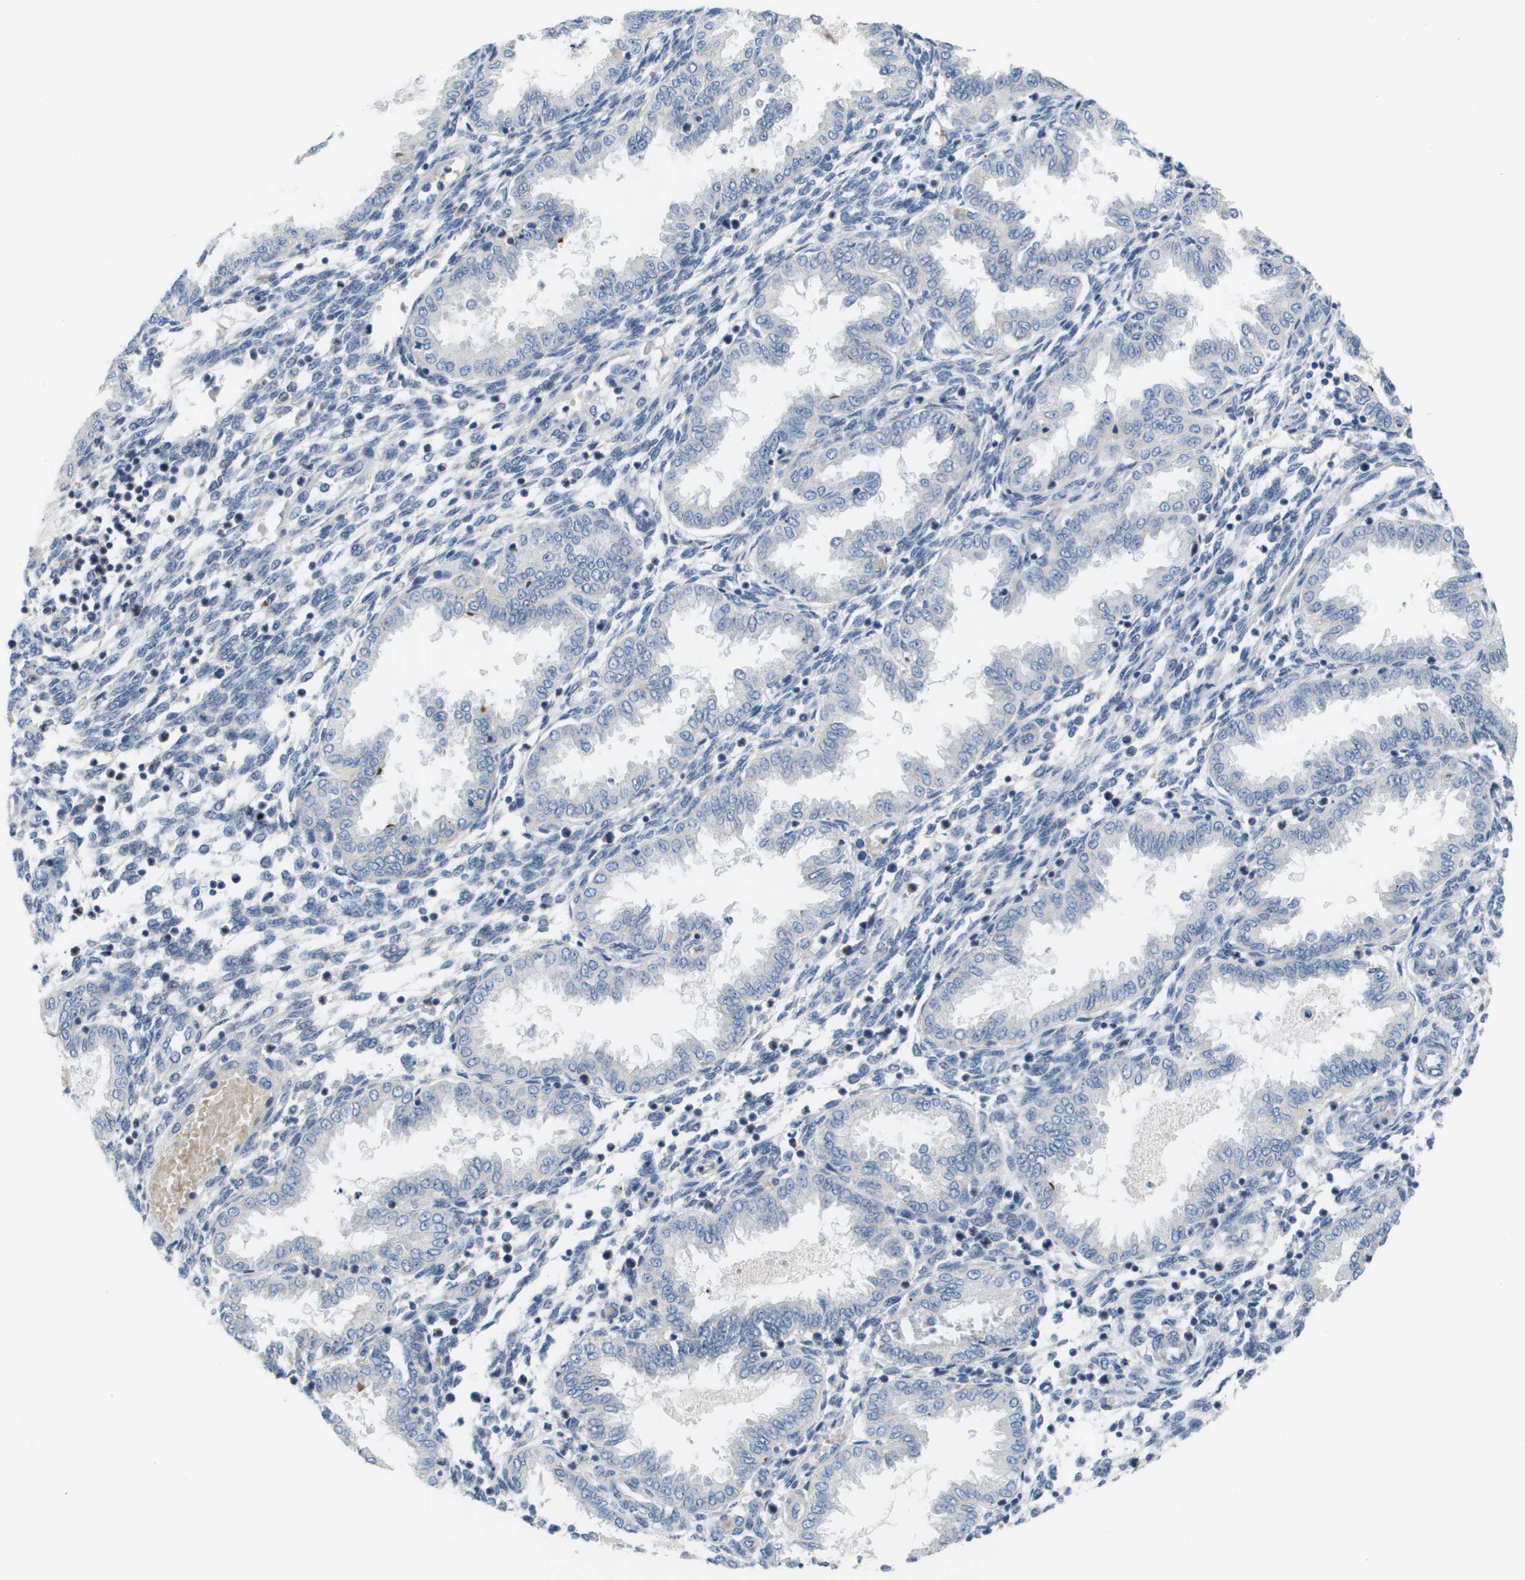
{"staining": {"intensity": "negative", "quantity": "none", "location": "none"}, "tissue": "endometrium", "cell_type": "Cells in endometrial stroma", "image_type": "normal", "snomed": [{"axis": "morphology", "description": "Normal tissue, NOS"}, {"axis": "topography", "description": "Endometrium"}], "caption": "An immunohistochemistry (IHC) micrograph of benign endometrium is shown. There is no staining in cells in endometrial stroma of endometrium. The staining was performed using DAB to visualize the protein expression in brown, while the nuclei were stained in blue with hematoxylin (Magnification: 20x).", "gene": "NCS1", "patient": {"sex": "female", "age": 33}}